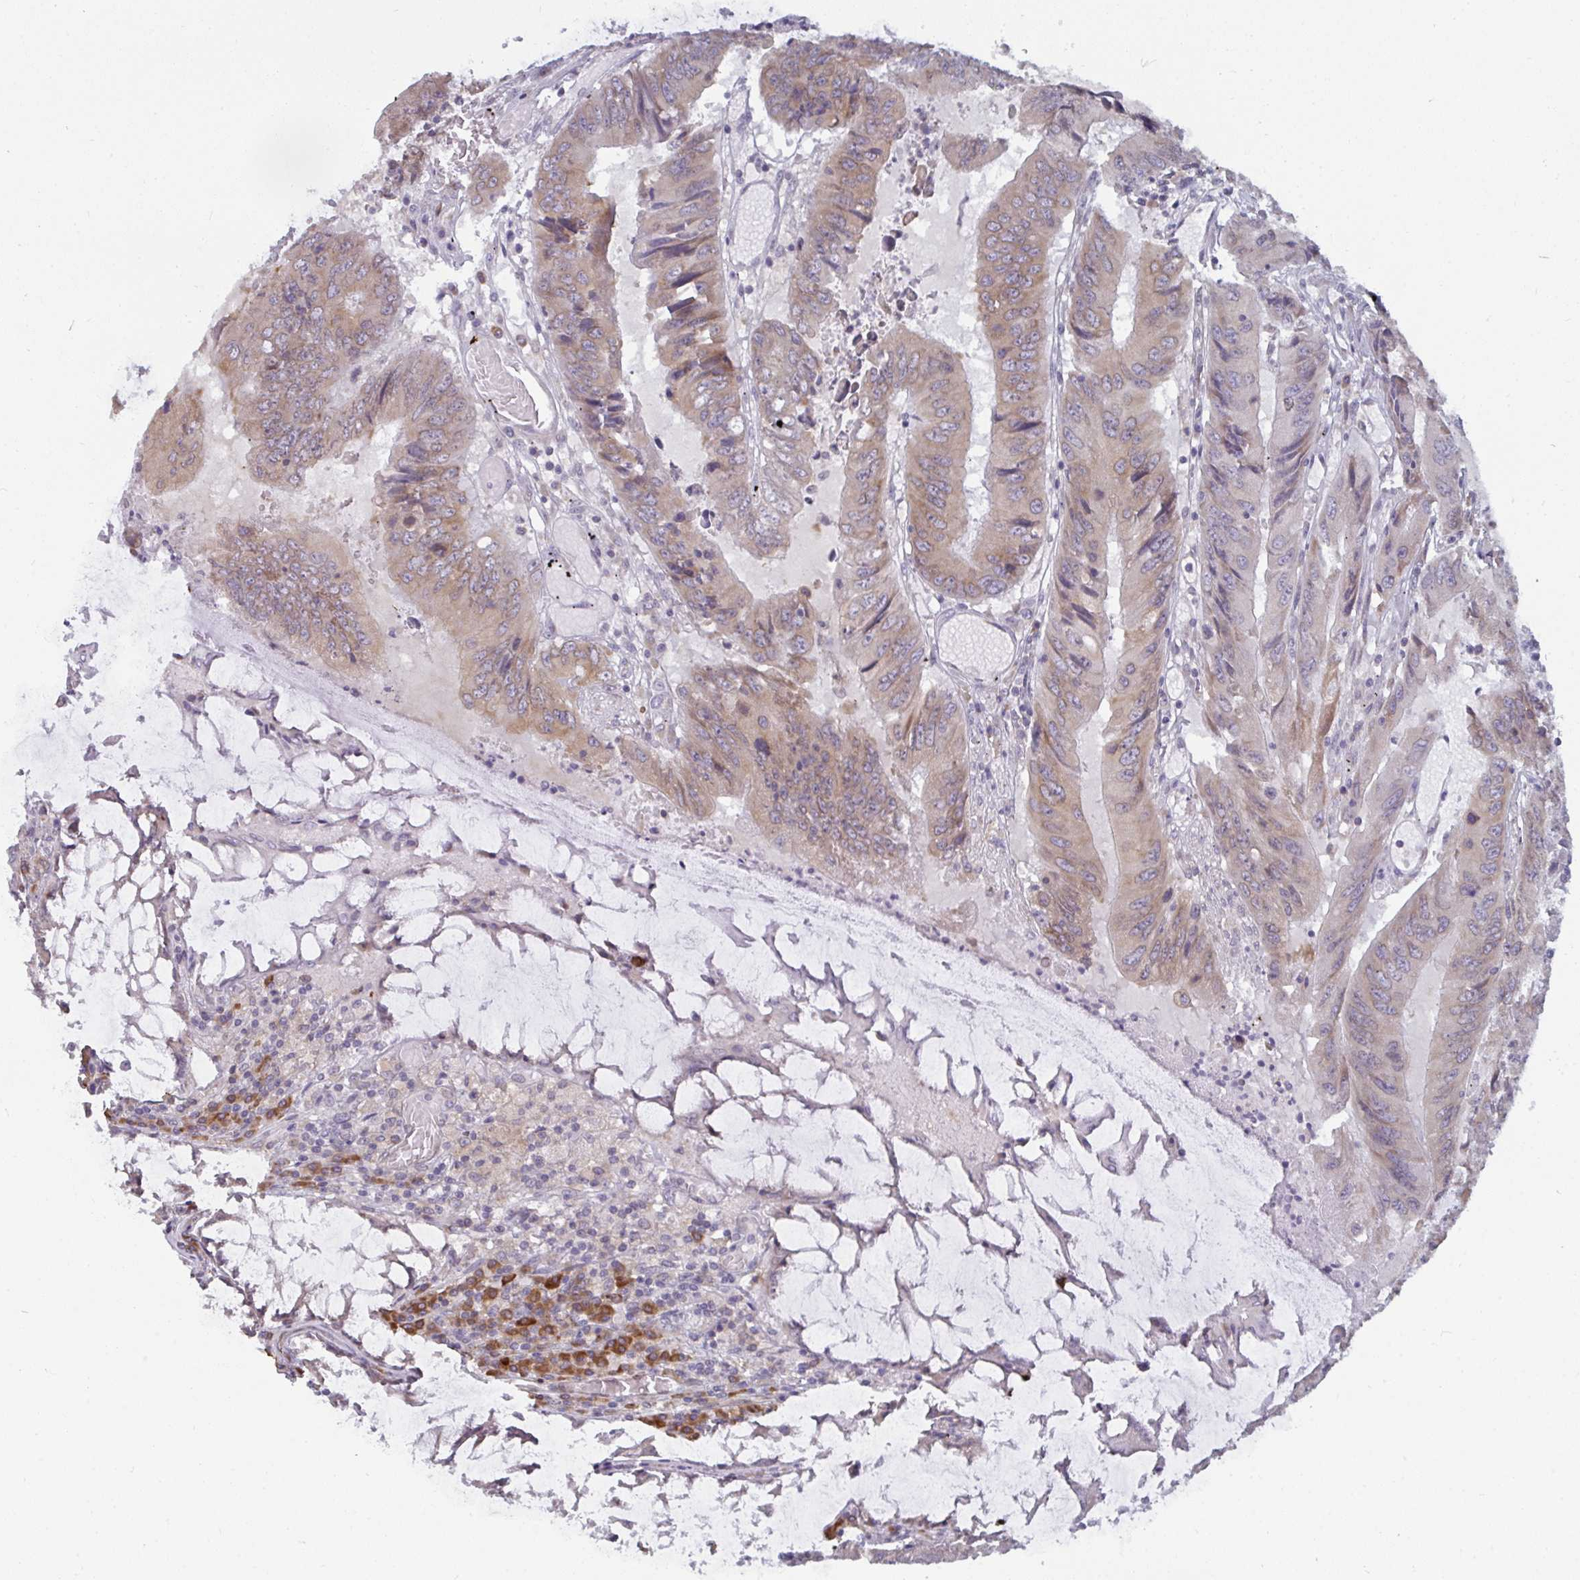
{"staining": {"intensity": "weak", "quantity": "25%-75%", "location": "cytoplasmic/membranous"}, "tissue": "colorectal cancer", "cell_type": "Tumor cells", "image_type": "cancer", "snomed": [{"axis": "morphology", "description": "Adenocarcinoma, NOS"}, {"axis": "topography", "description": "Colon"}], "caption": "Weak cytoplasmic/membranous expression is seen in about 25%-75% of tumor cells in colorectal adenocarcinoma.", "gene": "LYSMD4", "patient": {"sex": "male", "age": 53}}